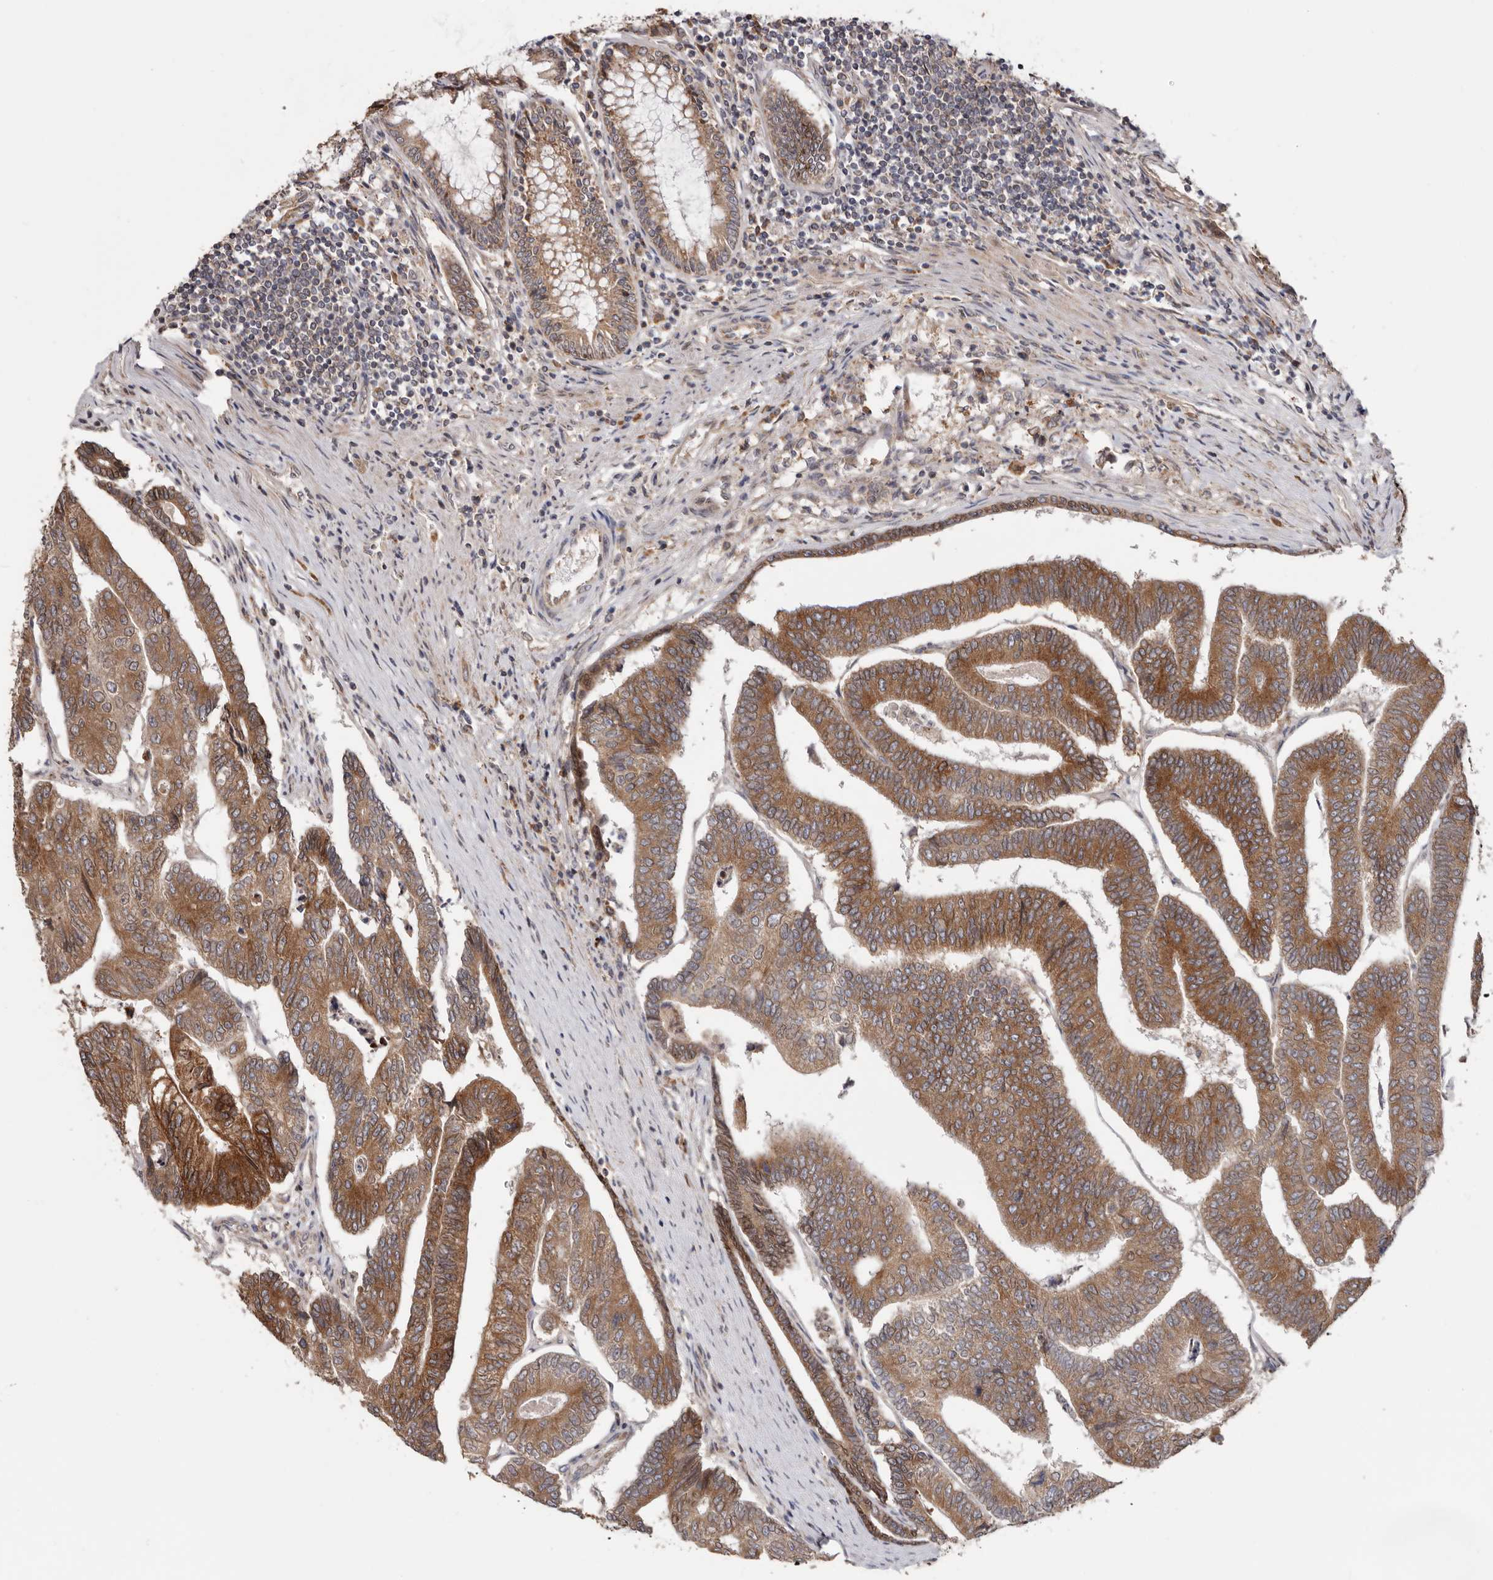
{"staining": {"intensity": "moderate", "quantity": ">75%", "location": "cytoplasmic/membranous"}, "tissue": "colorectal cancer", "cell_type": "Tumor cells", "image_type": "cancer", "snomed": [{"axis": "morphology", "description": "Adenocarcinoma, NOS"}, {"axis": "topography", "description": "Colon"}], "caption": "High-magnification brightfield microscopy of colorectal cancer (adenocarcinoma) stained with DAB (brown) and counterstained with hematoxylin (blue). tumor cells exhibit moderate cytoplasmic/membranous staining is appreciated in approximately>75% of cells. Immunohistochemistry (ihc) stains the protein of interest in brown and the nuclei are stained blue.", "gene": "TMUB1", "patient": {"sex": "female", "age": 67}}